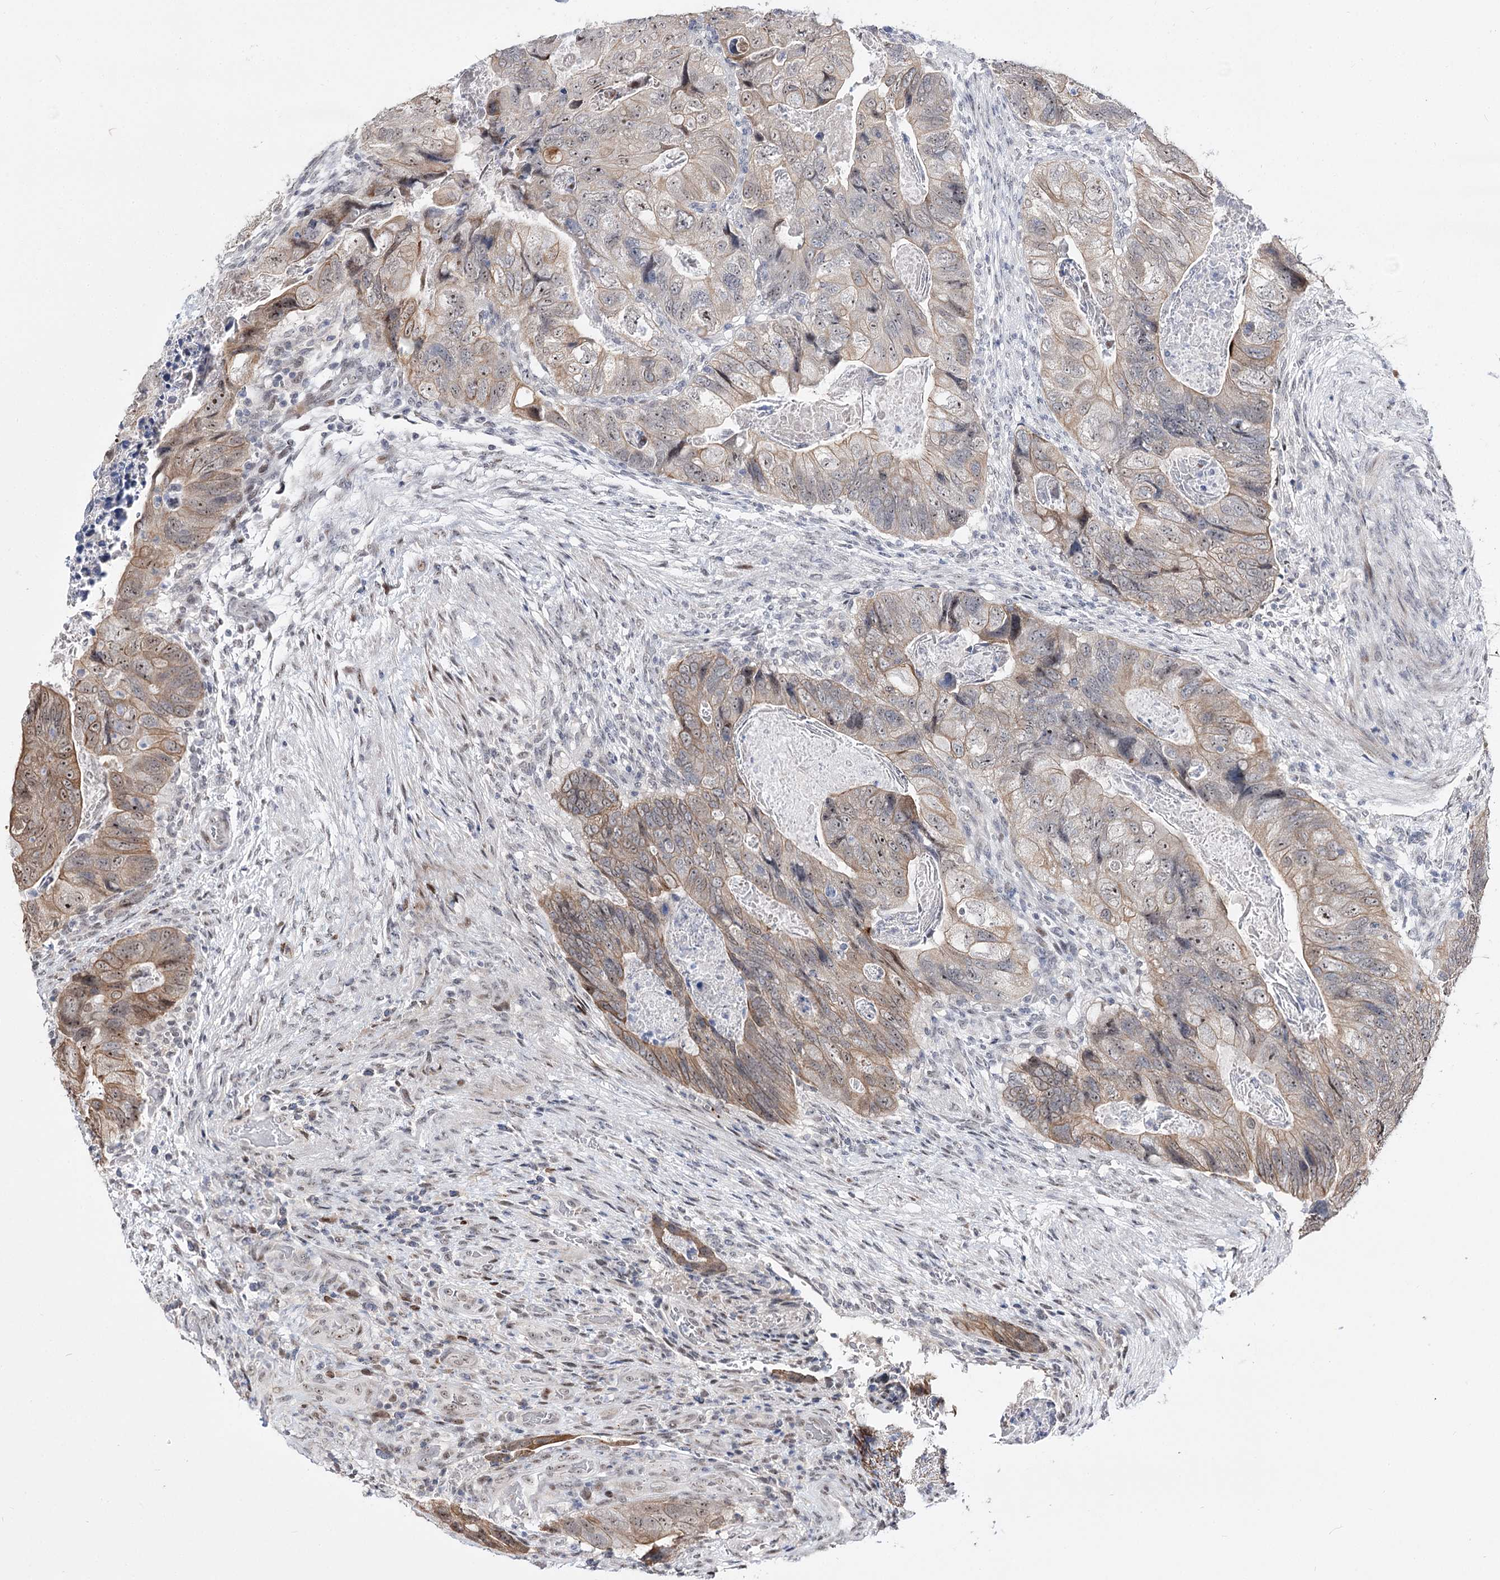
{"staining": {"intensity": "weak", "quantity": "25%-75%", "location": "cytoplasmic/membranous,nuclear"}, "tissue": "colorectal cancer", "cell_type": "Tumor cells", "image_type": "cancer", "snomed": [{"axis": "morphology", "description": "Adenocarcinoma, NOS"}, {"axis": "topography", "description": "Rectum"}], "caption": "This is a micrograph of immunohistochemistry (IHC) staining of colorectal cancer, which shows weak staining in the cytoplasmic/membranous and nuclear of tumor cells.", "gene": "STOX1", "patient": {"sex": "male", "age": 63}}